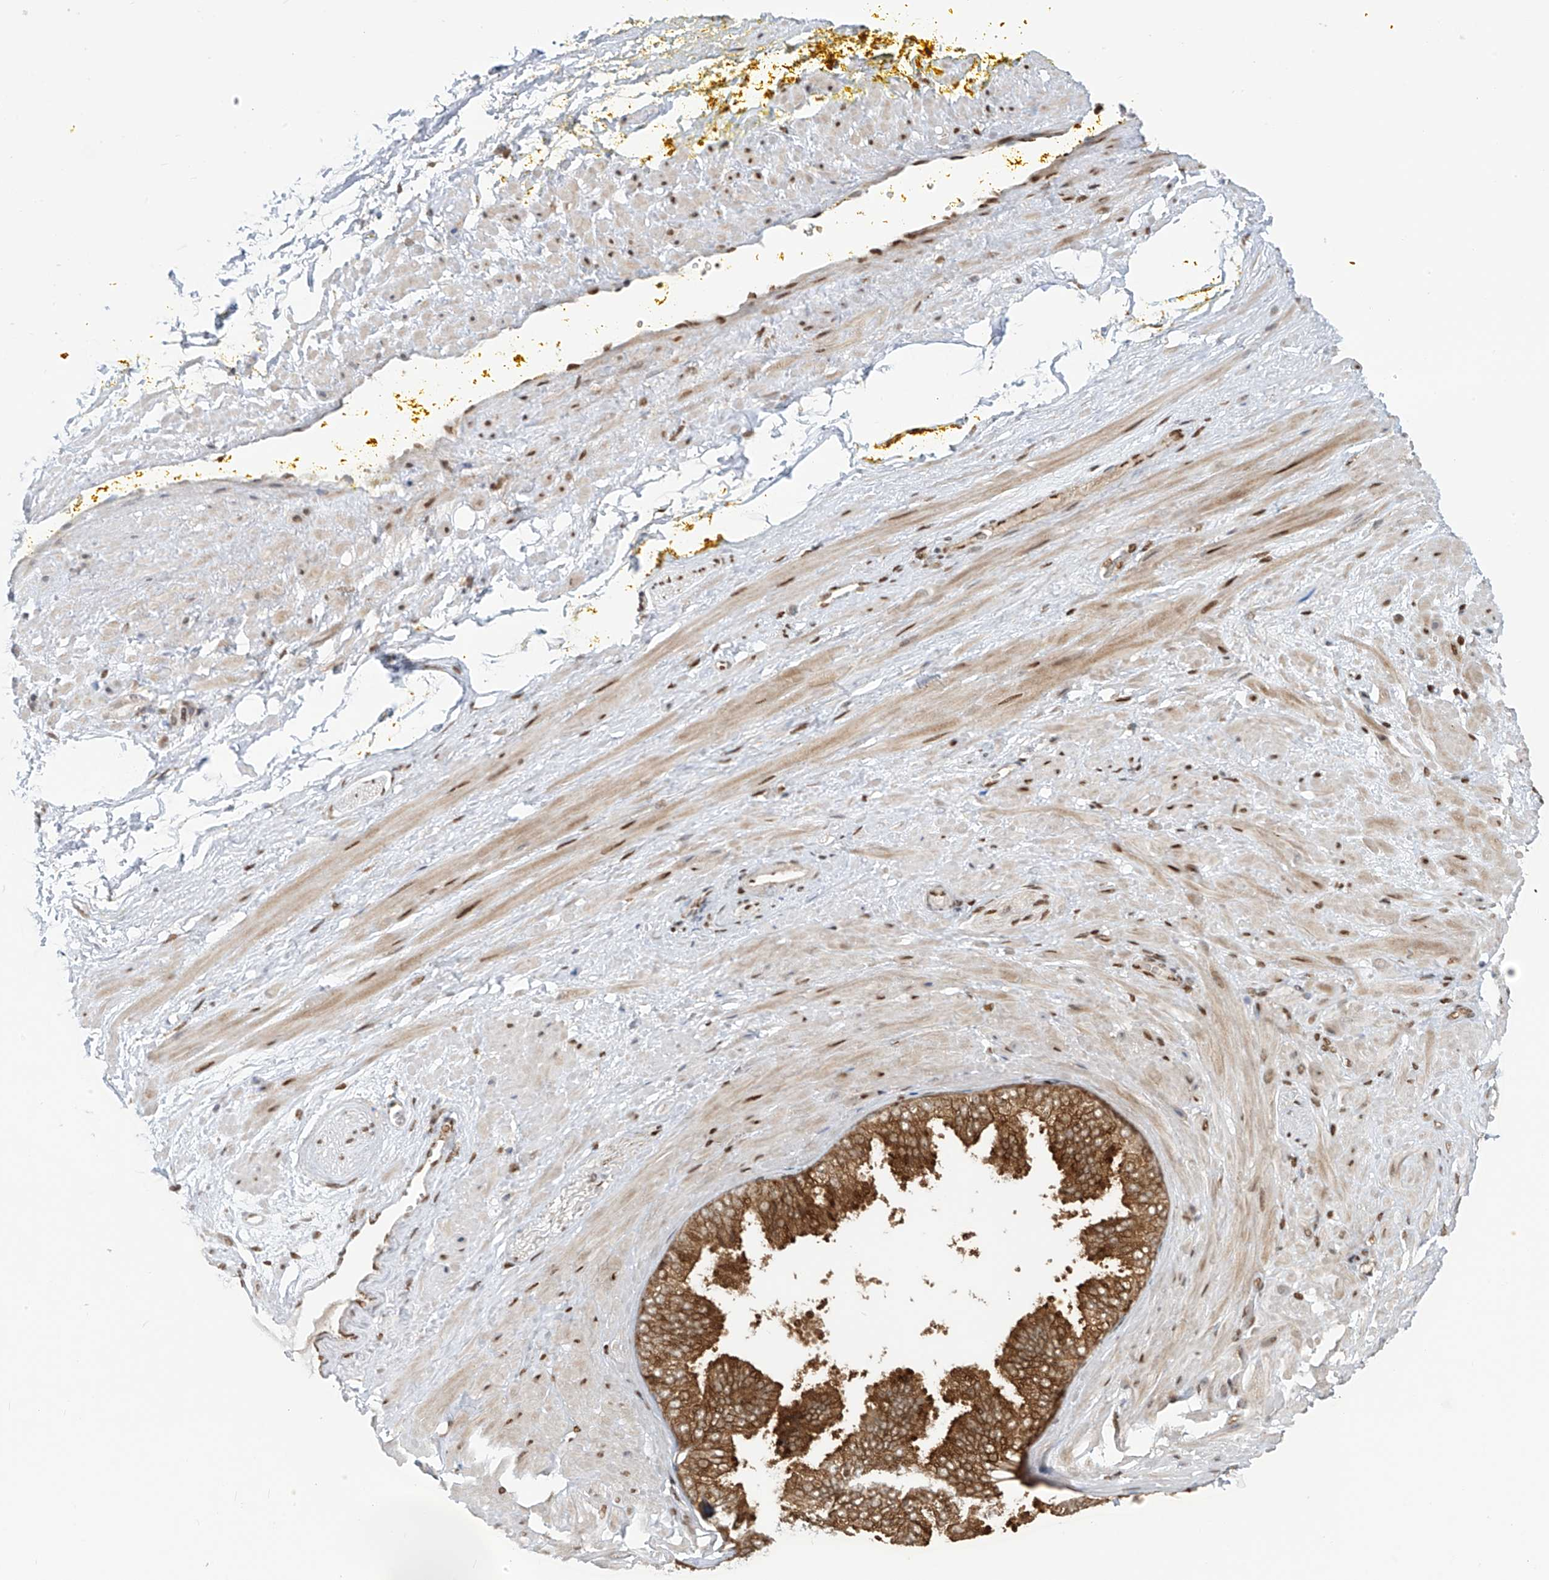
{"staining": {"intensity": "moderate", "quantity": ">75%", "location": "nuclear"}, "tissue": "adipose tissue", "cell_type": "Adipocytes", "image_type": "normal", "snomed": [{"axis": "morphology", "description": "Normal tissue, NOS"}, {"axis": "morphology", "description": "Adenocarcinoma, Low grade"}, {"axis": "topography", "description": "Prostate"}, {"axis": "topography", "description": "Peripheral nerve tissue"}], "caption": "A high-resolution histopathology image shows IHC staining of unremarkable adipose tissue, which reveals moderate nuclear positivity in approximately >75% of adipocytes. Nuclei are stained in blue.", "gene": "PM20D2", "patient": {"sex": "male", "age": 63}}